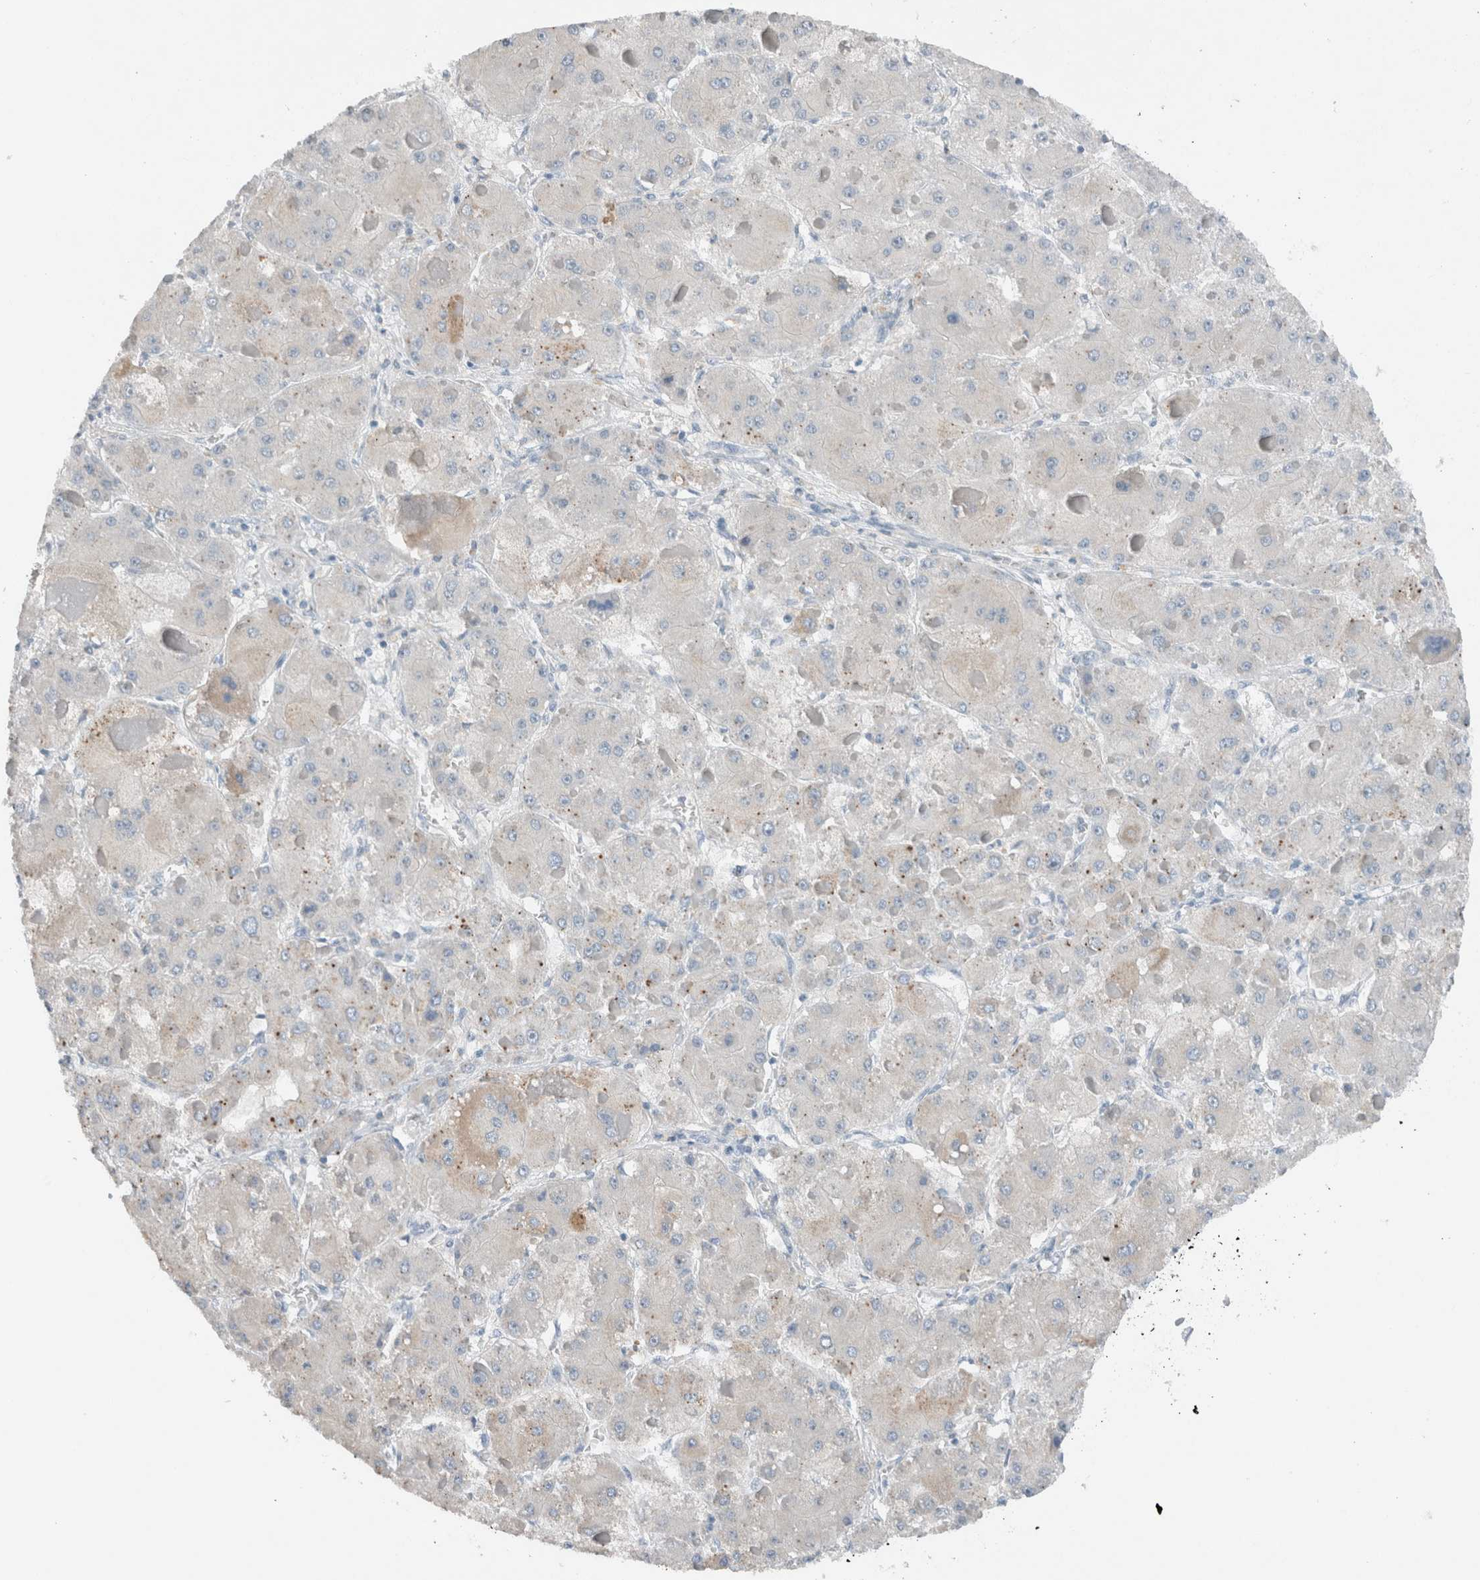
{"staining": {"intensity": "weak", "quantity": "<25%", "location": "cytoplasmic/membranous"}, "tissue": "liver cancer", "cell_type": "Tumor cells", "image_type": "cancer", "snomed": [{"axis": "morphology", "description": "Carcinoma, Hepatocellular, NOS"}, {"axis": "topography", "description": "Liver"}], "caption": "The micrograph reveals no significant positivity in tumor cells of liver cancer.", "gene": "DUOX1", "patient": {"sex": "female", "age": 73}}